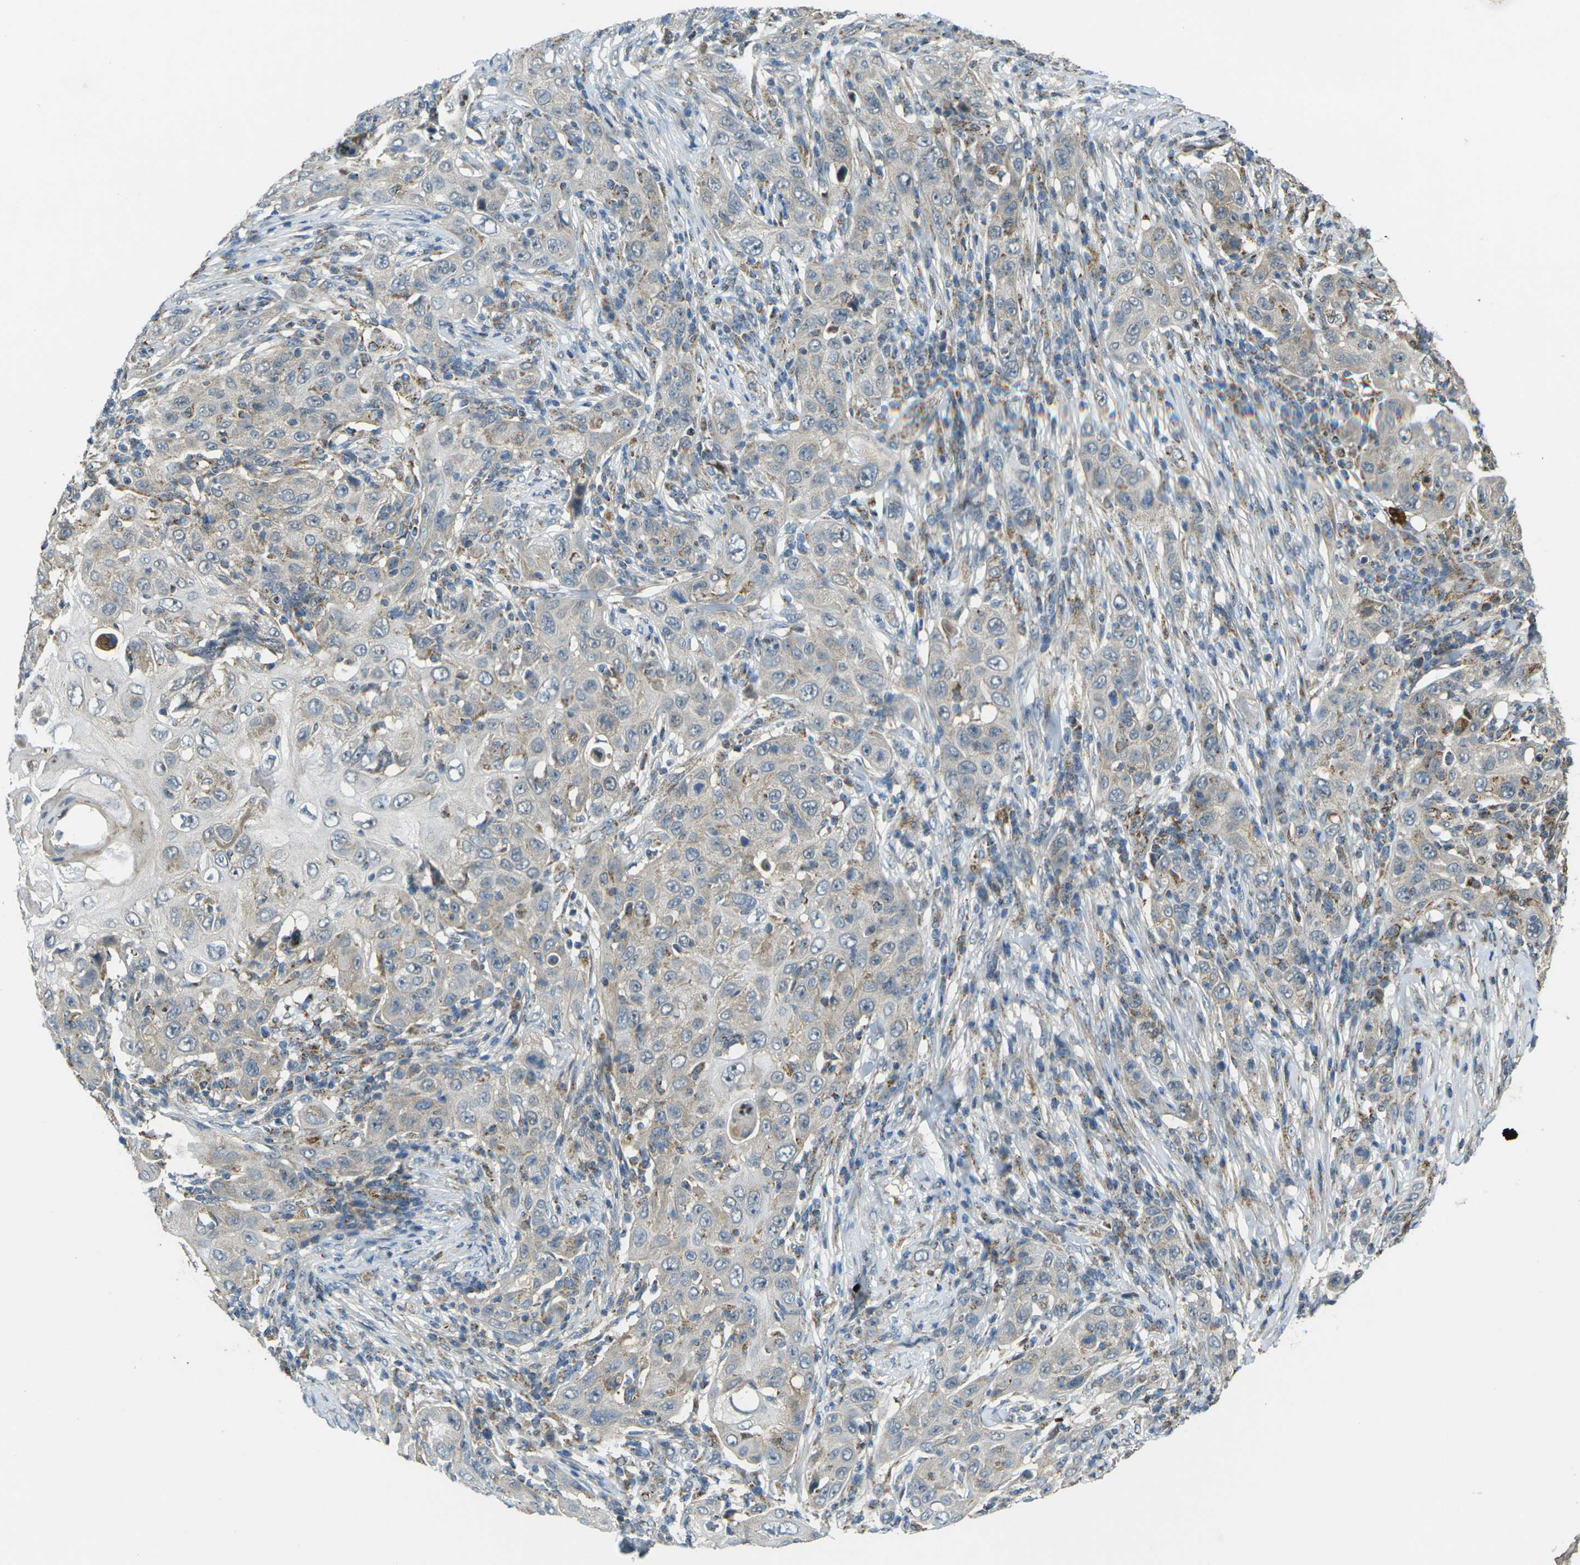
{"staining": {"intensity": "negative", "quantity": "none", "location": "none"}, "tissue": "skin cancer", "cell_type": "Tumor cells", "image_type": "cancer", "snomed": [{"axis": "morphology", "description": "Squamous cell carcinoma, NOS"}, {"axis": "topography", "description": "Skin"}], "caption": "A high-resolution micrograph shows immunohistochemistry (IHC) staining of squamous cell carcinoma (skin), which shows no significant staining in tumor cells. Nuclei are stained in blue.", "gene": "IGF1R", "patient": {"sex": "female", "age": 88}}